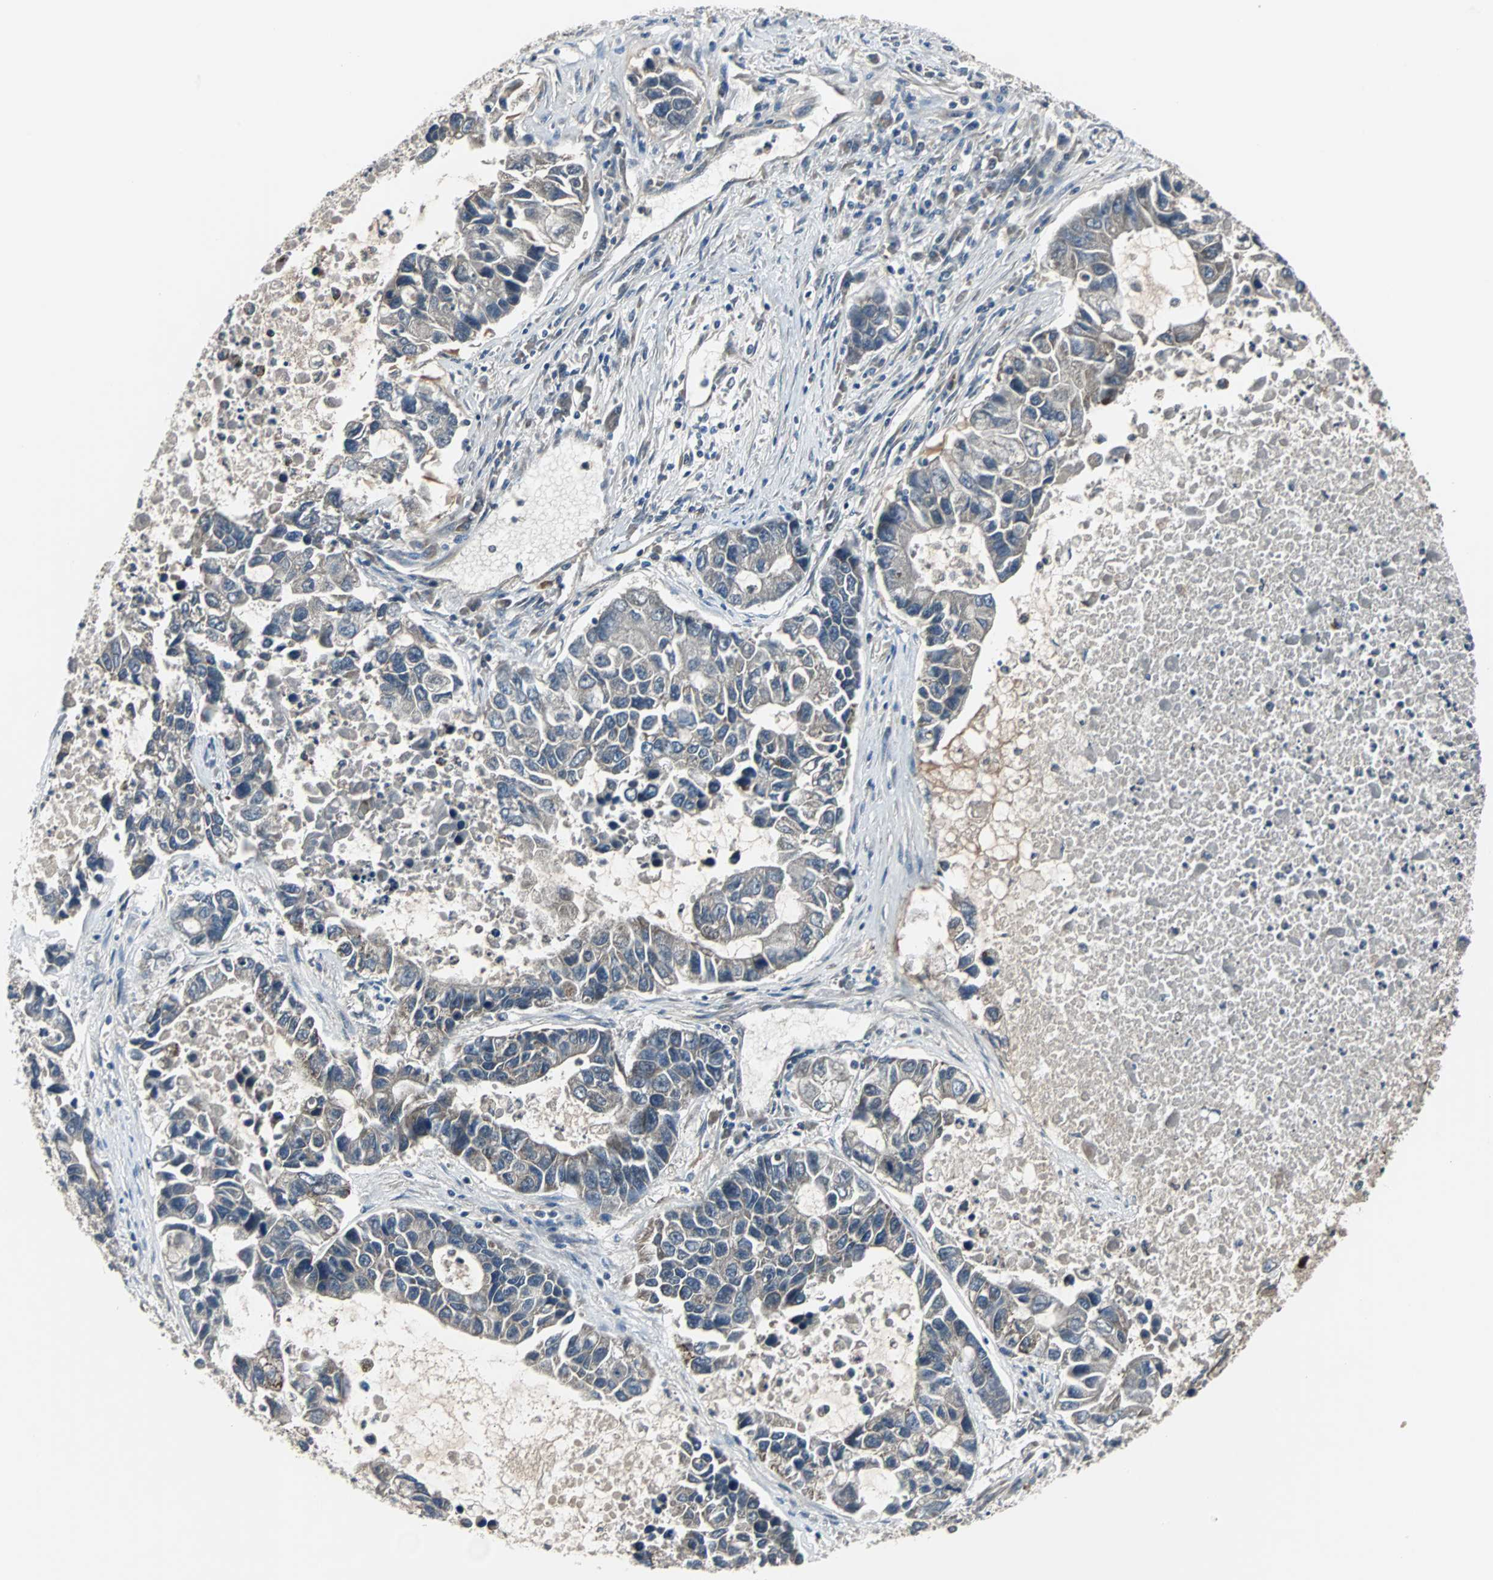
{"staining": {"intensity": "negative", "quantity": "none", "location": "none"}, "tissue": "lung cancer", "cell_type": "Tumor cells", "image_type": "cancer", "snomed": [{"axis": "morphology", "description": "Adenocarcinoma, NOS"}, {"axis": "topography", "description": "Lung"}], "caption": "The immunohistochemistry image has no significant expression in tumor cells of lung cancer (adenocarcinoma) tissue.", "gene": "ARF1", "patient": {"sex": "female", "age": 51}}